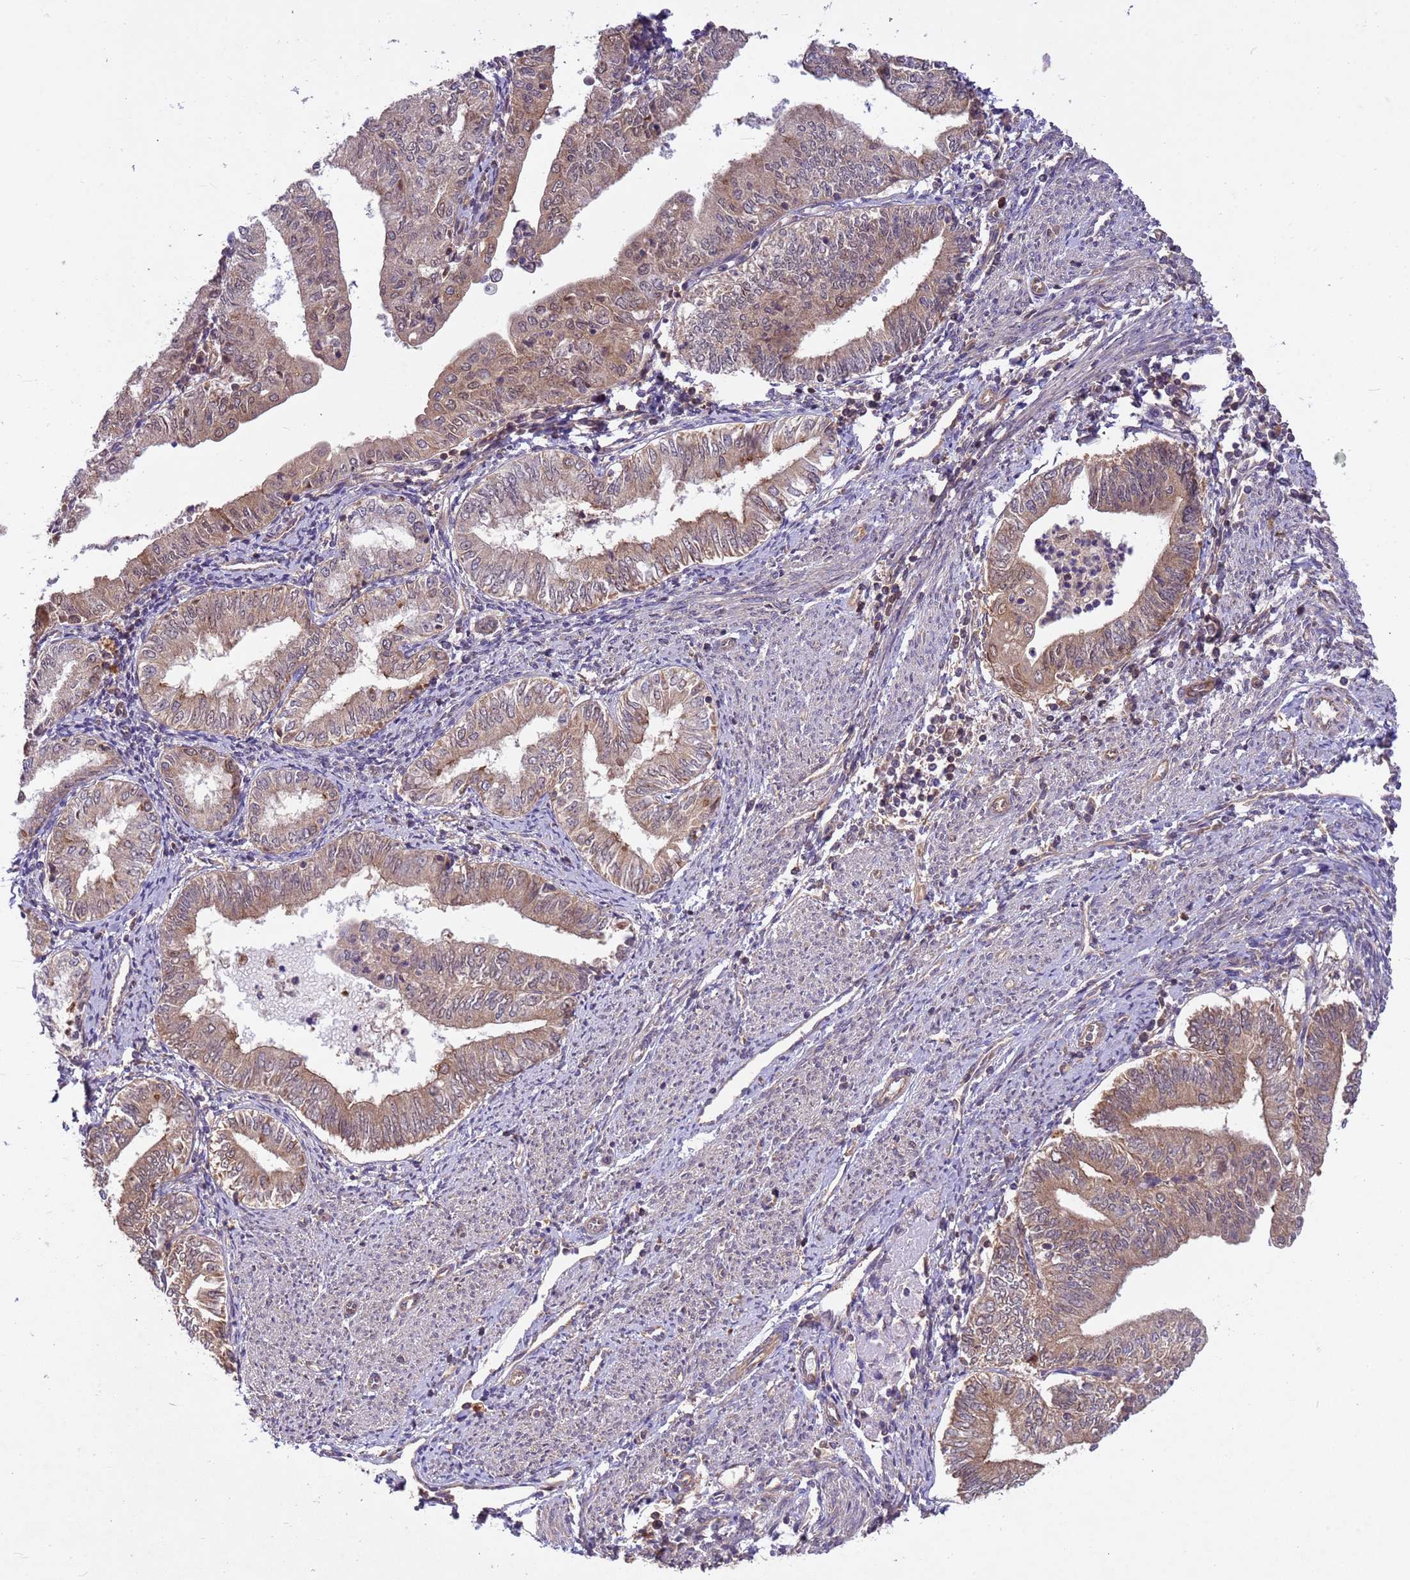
{"staining": {"intensity": "moderate", "quantity": ">75%", "location": "cytoplasmic/membranous,nuclear"}, "tissue": "endometrial cancer", "cell_type": "Tumor cells", "image_type": "cancer", "snomed": [{"axis": "morphology", "description": "Adenocarcinoma, NOS"}, {"axis": "topography", "description": "Endometrium"}], "caption": "IHC staining of endometrial cancer, which reveals medium levels of moderate cytoplasmic/membranous and nuclear staining in approximately >75% of tumor cells indicating moderate cytoplasmic/membranous and nuclear protein positivity. The staining was performed using DAB (brown) for protein detection and nuclei were counterstained in hematoxylin (blue).", "gene": "PPP2CB", "patient": {"sex": "female", "age": 66}}